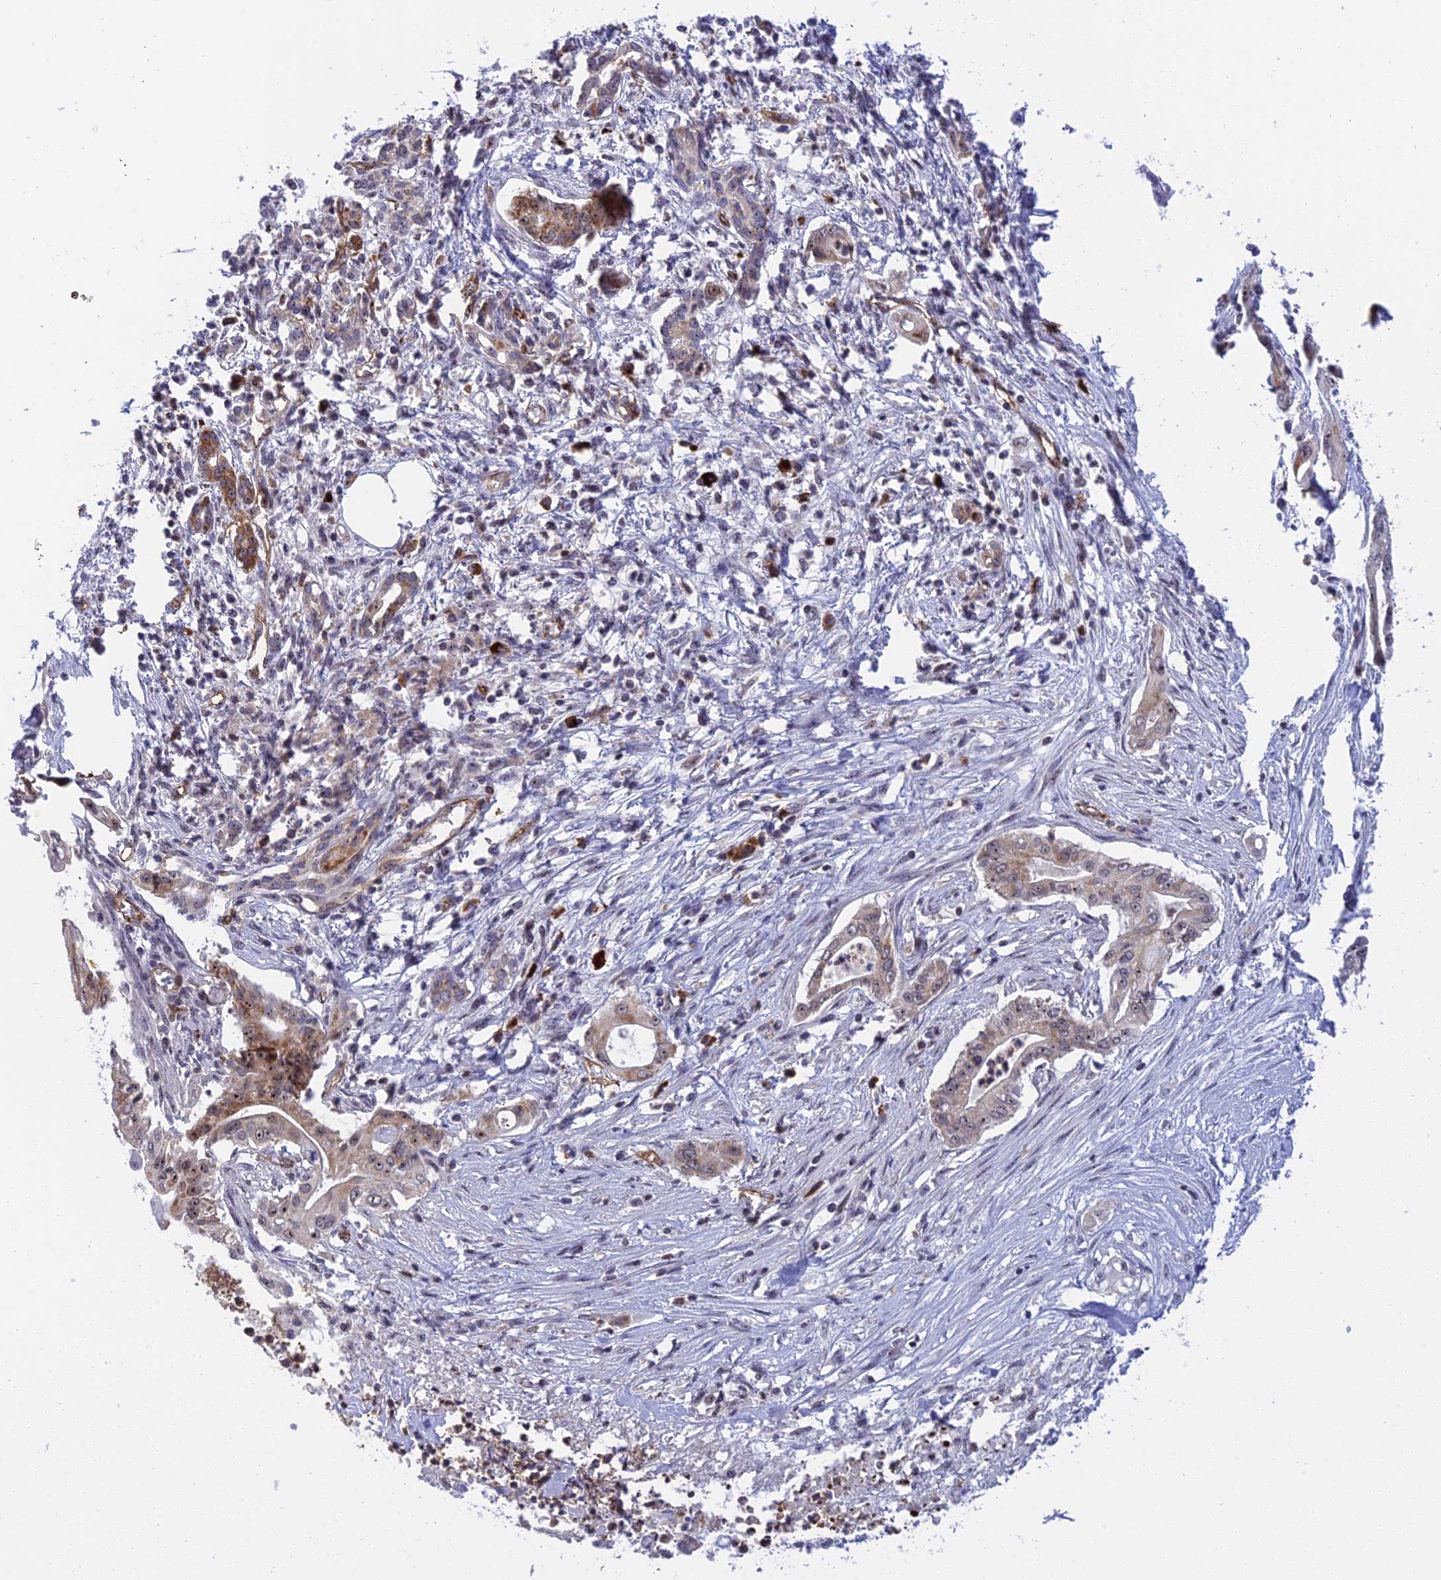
{"staining": {"intensity": "weak", "quantity": "25%-75%", "location": "cytoplasmic/membranous,nuclear"}, "tissue": "pancreatic cancer", "cell_type": "Tumor cells", "image_type": "cancer", "snomed": [{"axis": "morphology", "description": "Adenocarcinoma, NOS"}, {"axis": "topography", "description": "Pancreas"}], "caption": "Immunohistochemistry (DAB) staining of human pancreatic cancer (adenocarcinoma) demonstrates weak cytoplasmic/membranous and nuclear protein staining in about 25%-75% of tumor cells.", "gene": "MPND", "patient": {"sex": "male", "age": 58}}